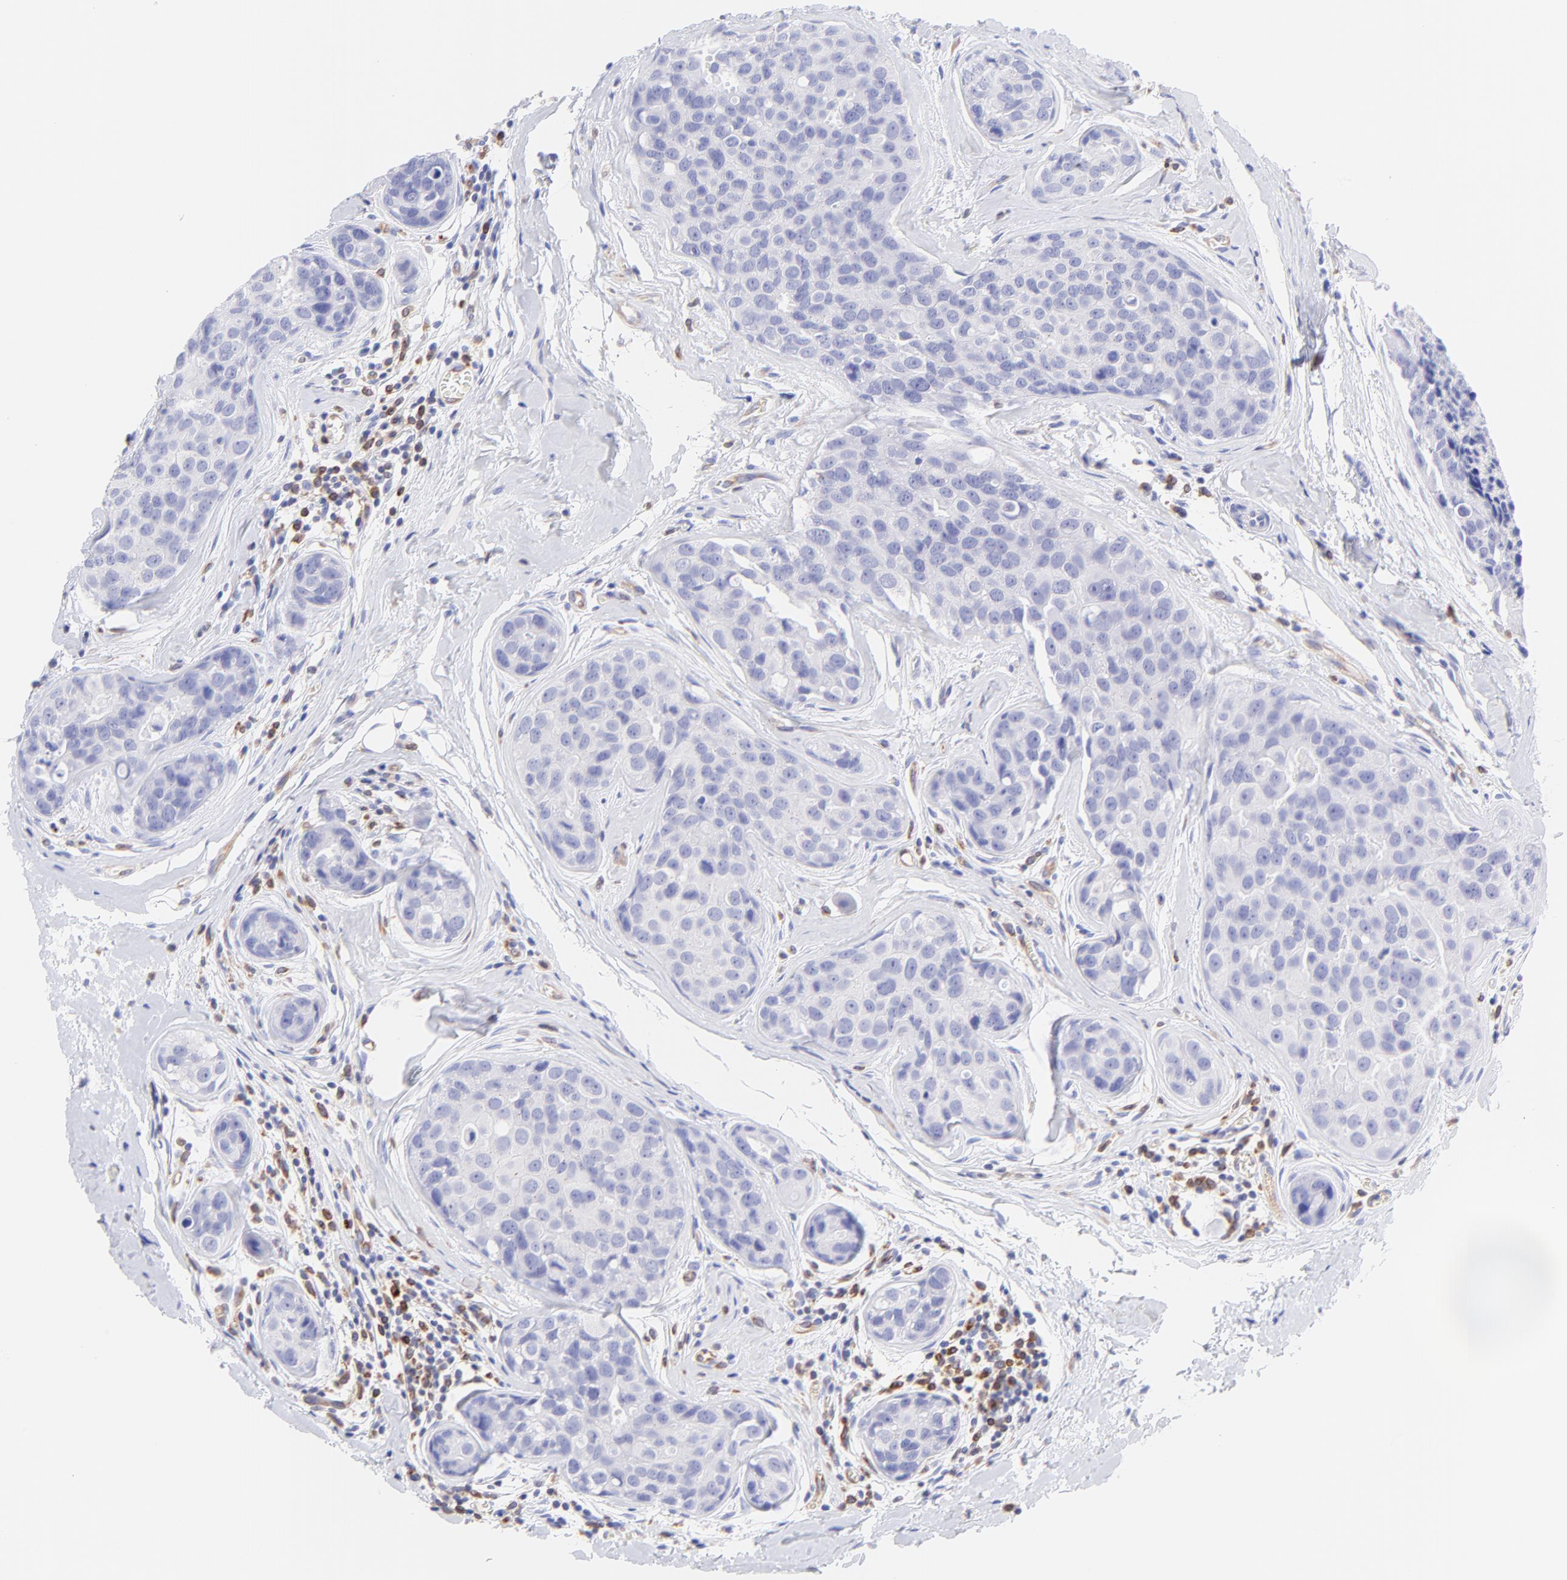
{"staining": {"intensity": "negative", "quantity": "none", "location": "none"}, "tissue": "breast cancer", "cell_type": "Tumor cells", "image_type": "cancer", "snomed": [{"axis": "morphology", "description": "Duct carcinoma"}, {"axis": "topography", "description": "Breast"}], "caption": "This is an immunohistochemistry image of human breast invasive ductal carcinoma. There is no positivity in tumor cells.", "gene": "IRAG2", "patient": {"sex": "female", "age": 24}}